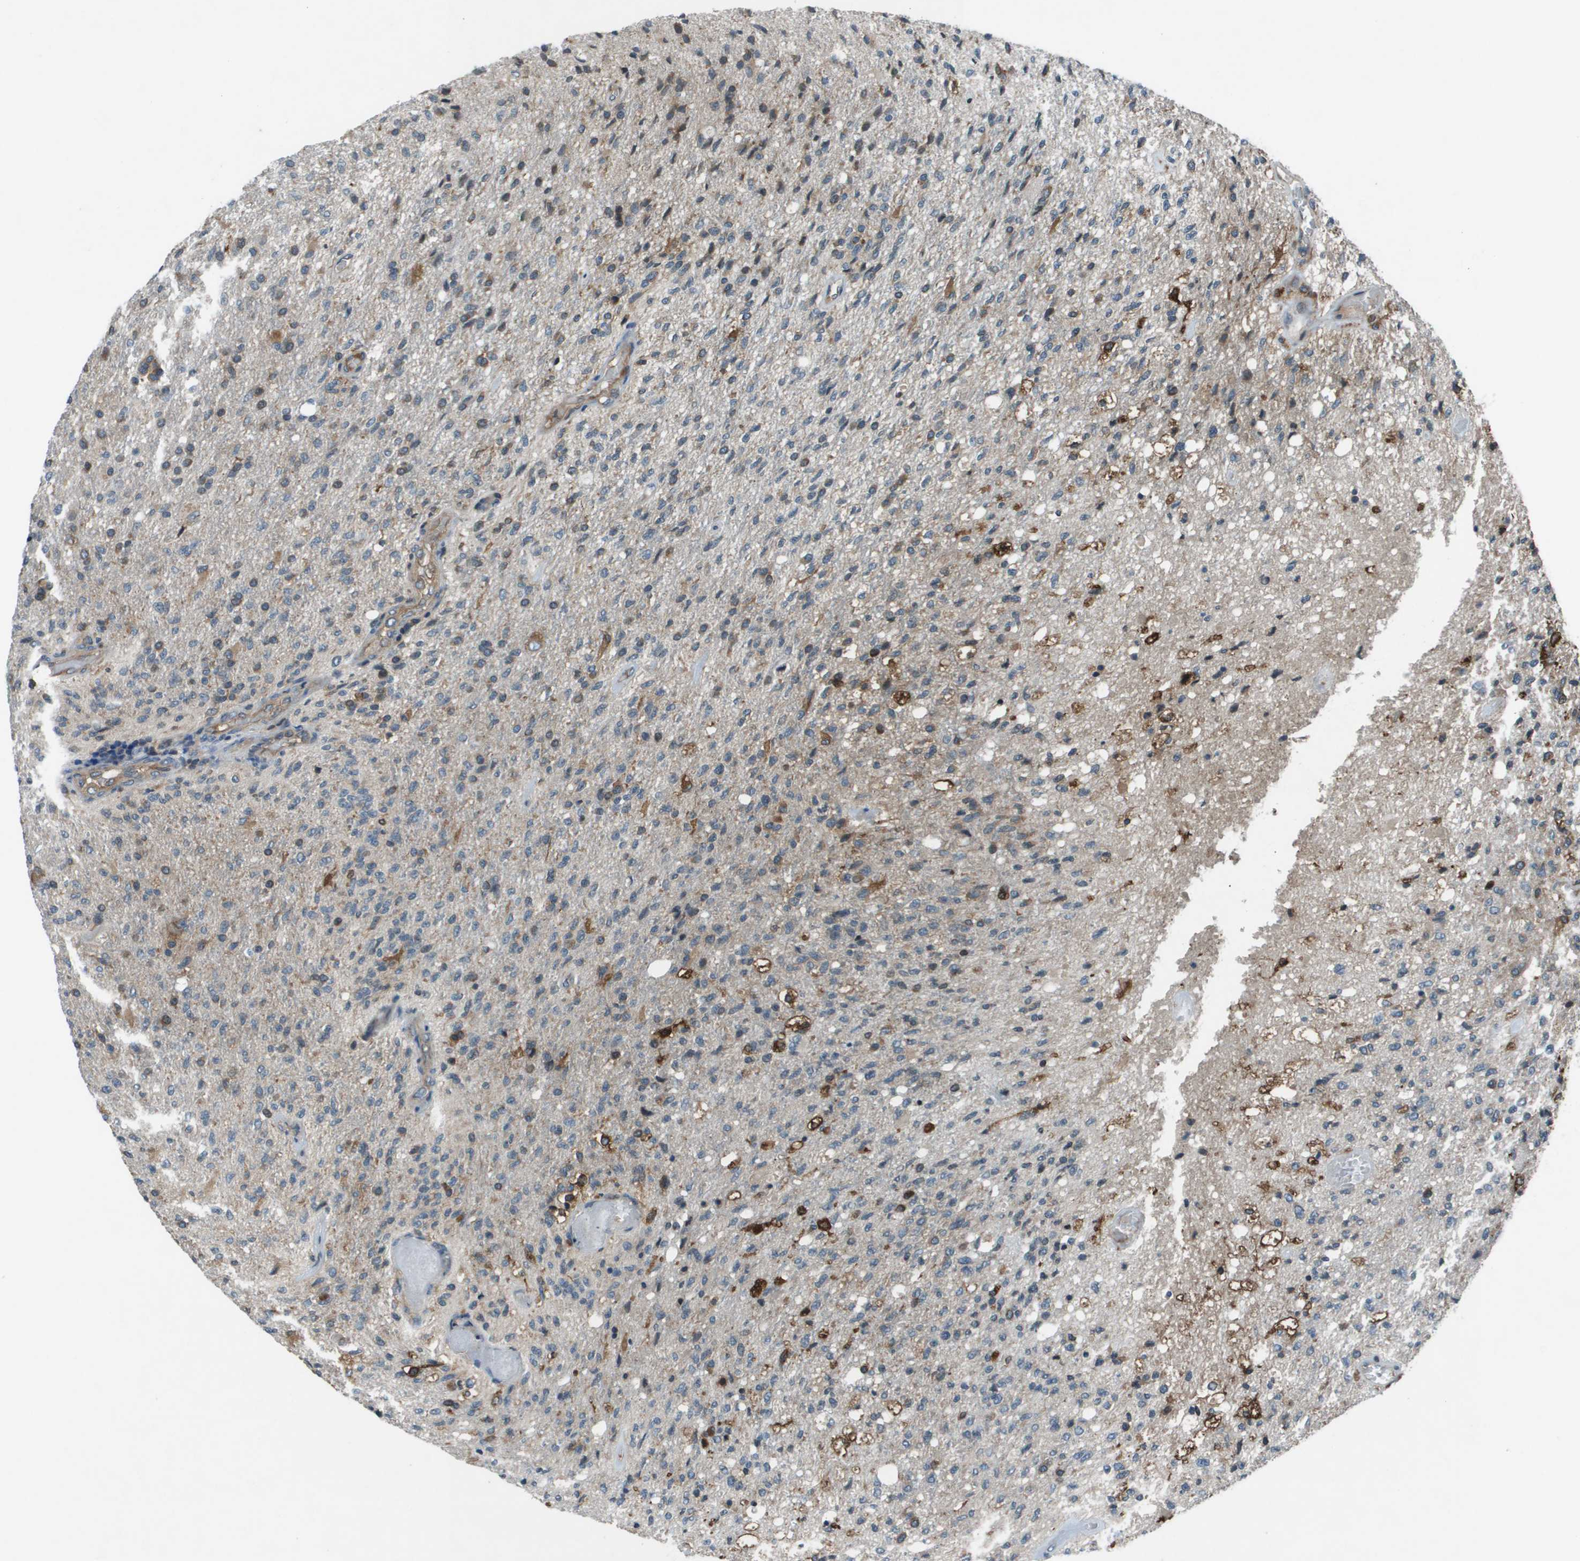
{"staining": {"intensity": "moderate", "quantity": "<25%", "location": "cytoplasmic/membranous"}, "tissue": "glioma", "cell_type": "Tumor cells", "image_type": "cancer", "snomed": [{"axis": "morphology", "description": "Normal tissue, NOS"}, {"axis": "morphology", "description": "Glioma, malignant, High grade"}, {"axis": "topography", "description": "Cerebral cortex"}], "caption": "Immunohistochemical staining of human glioma displays low levels of moderate cytoplasmic/membranous staining in about <25% of tumor cells.", "gene": "EIF3B", "patient": {"sex": "male", "age": 77}}